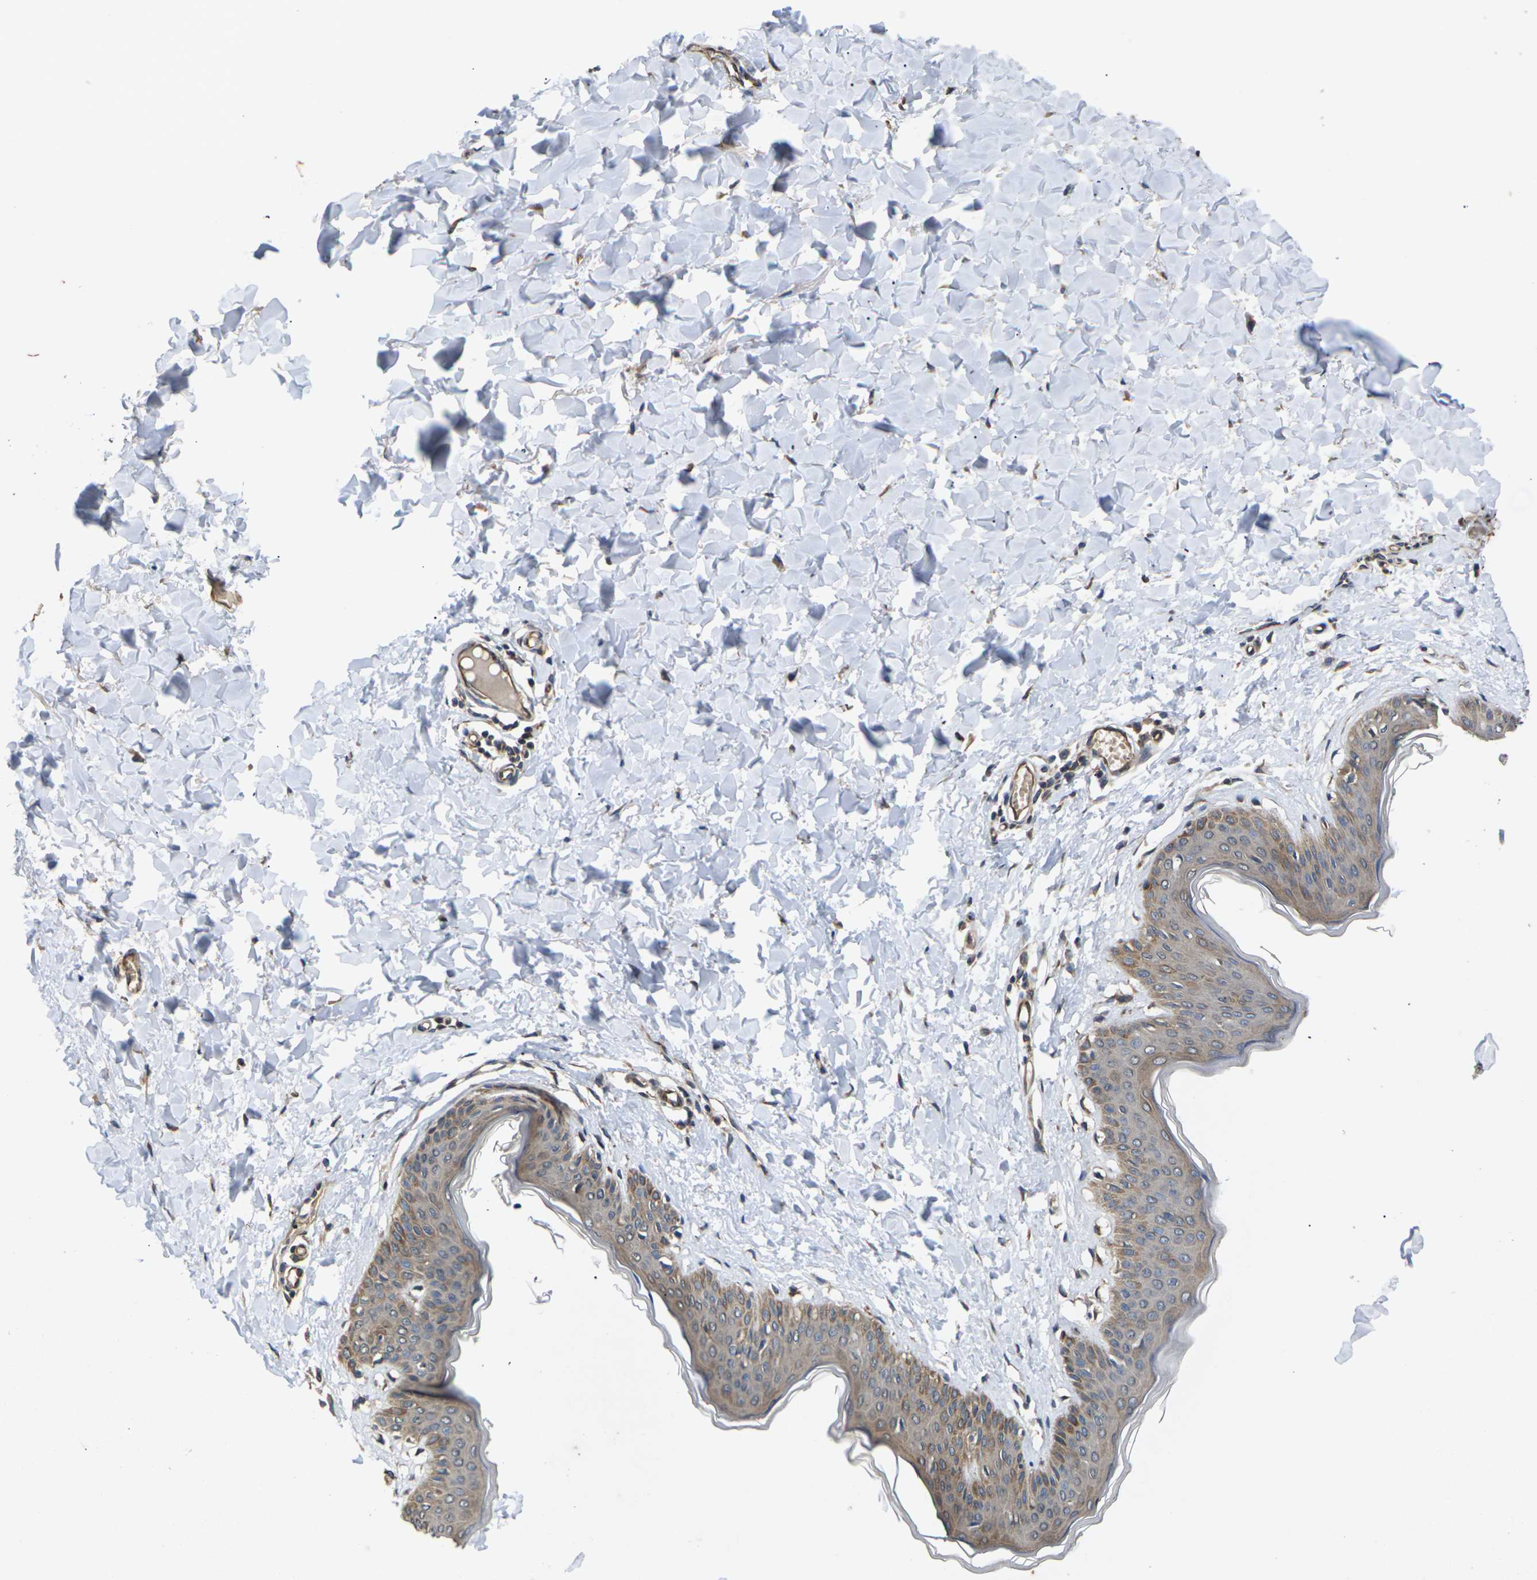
{"staining": {"intensity": "moderate", "quantity": ">75%", "location": "cytoplasmic/membranous"}, "tissue": "skin", "cell_type": "Fibroblasts", "image_type": "normal", "snomed": [{"axis": "morphology", "description": "Normal tissue, NOS"}, {"axis": "topography", "description": "Skin"}], "caption": "Fibroblasts display medium levels of moderate cytoplasmic/membranous staining in about >75% of cells in benign human skin.", "gene": "DKK2", "patient": {"sex": "female", "age": 17}}